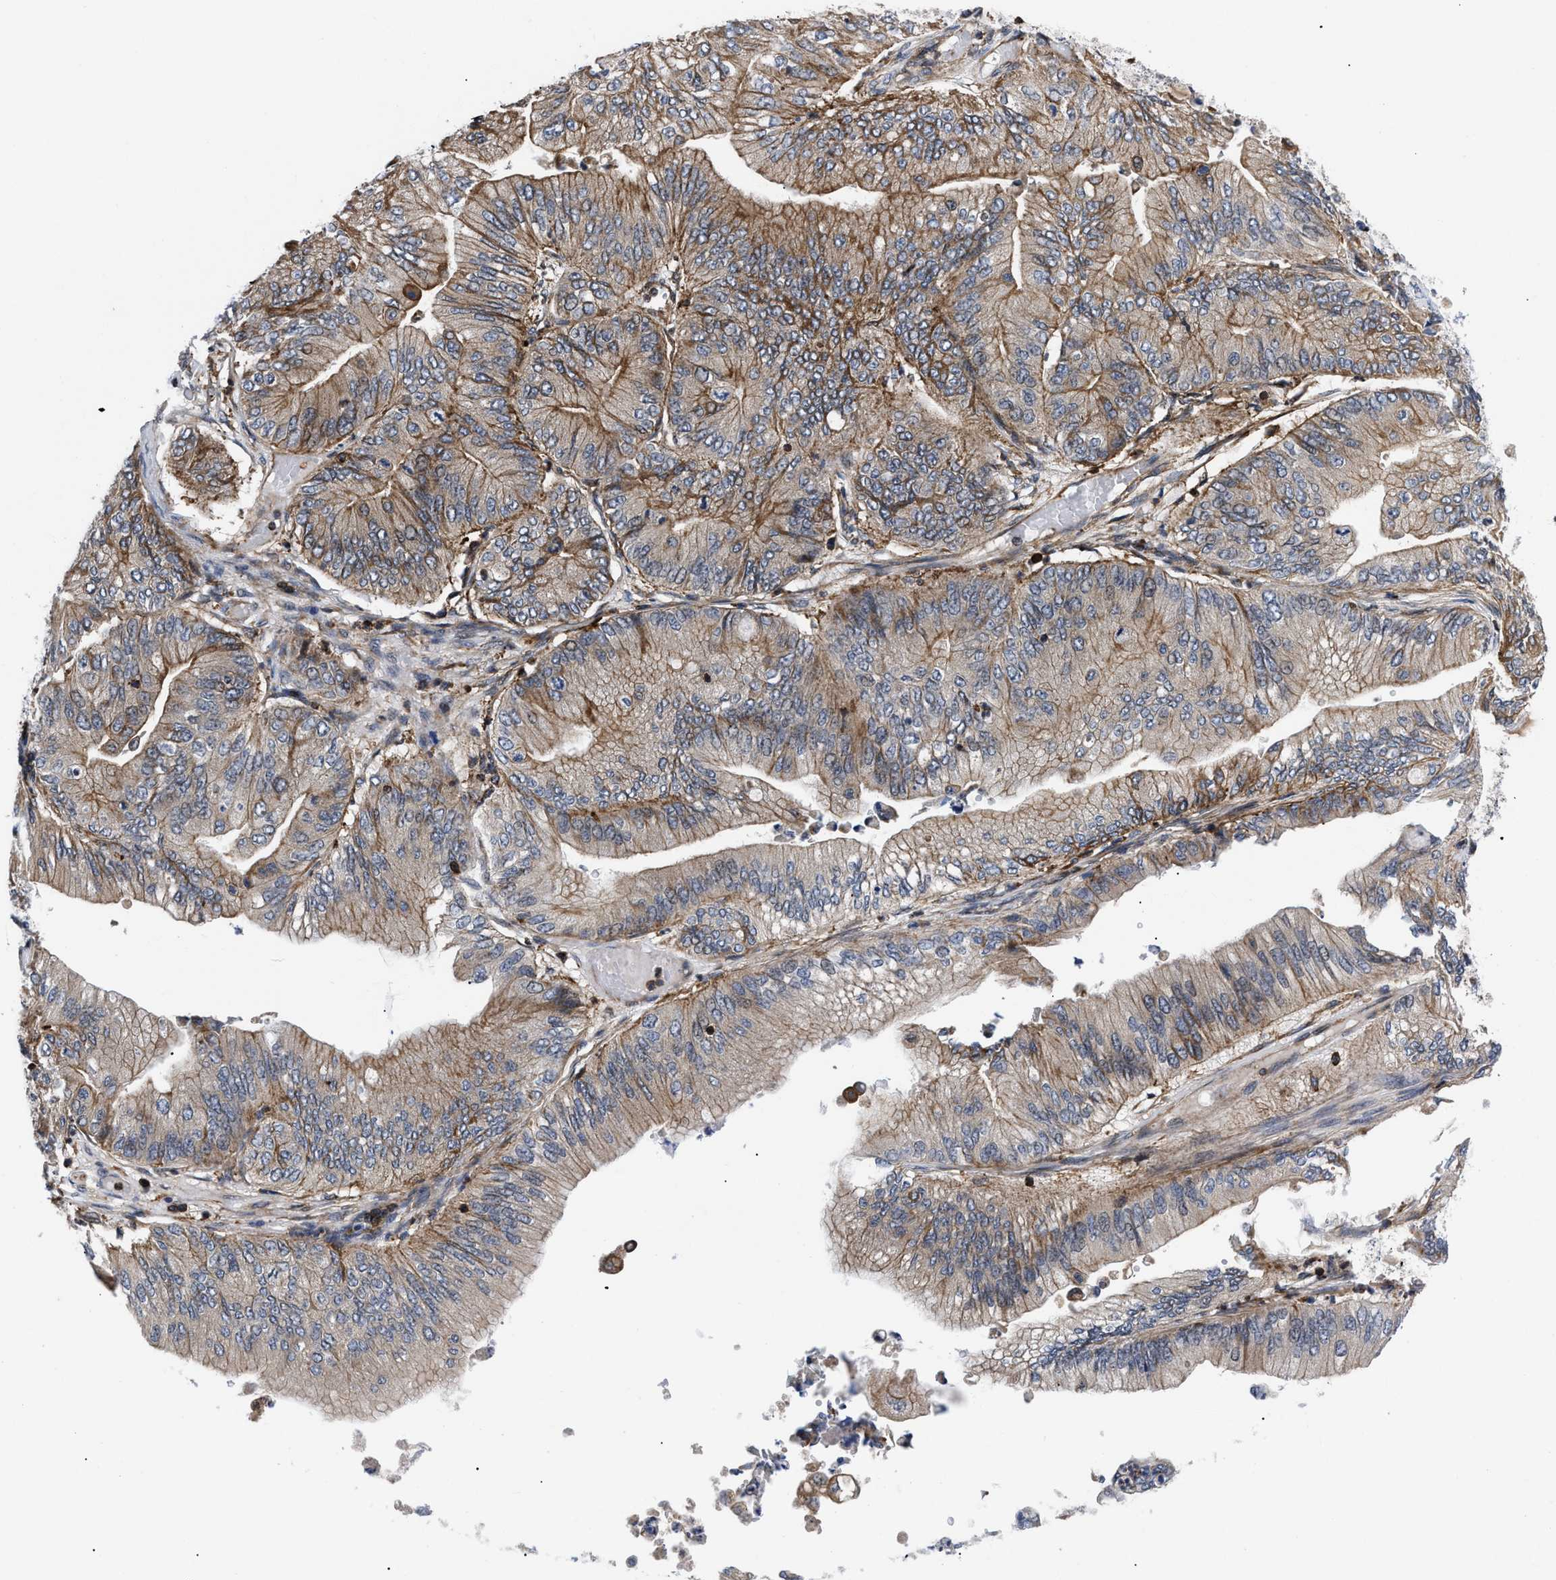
{"staining": {"intensity": "moderate", "quantity": ">75%", "location": "cytoplasmic/membranous"}, "tissue": "ovarian cancer", "cell_type": "Tumor cells", "image_type": "cancer", "snomed": [{"axis": "morphology", "description": "Cystadenocarcinoma, mucinous, NOS"}, {"axis": "topography", "description": "Ovary"}], "caption": "Protein analysis of ovarian cancer (mucinous cystadenocarcinoma) tissue shows moderate cytoplasmic/membranous staining in about >75% of tumor cells. Using DAB (3,3'-diaminobenzidine) (brown) and hematoxylin (blue) stains, captured at high magnification using brightfield microscopy.", "gene": "SPAST", "patient": {"sex": "female", "age": 61}}